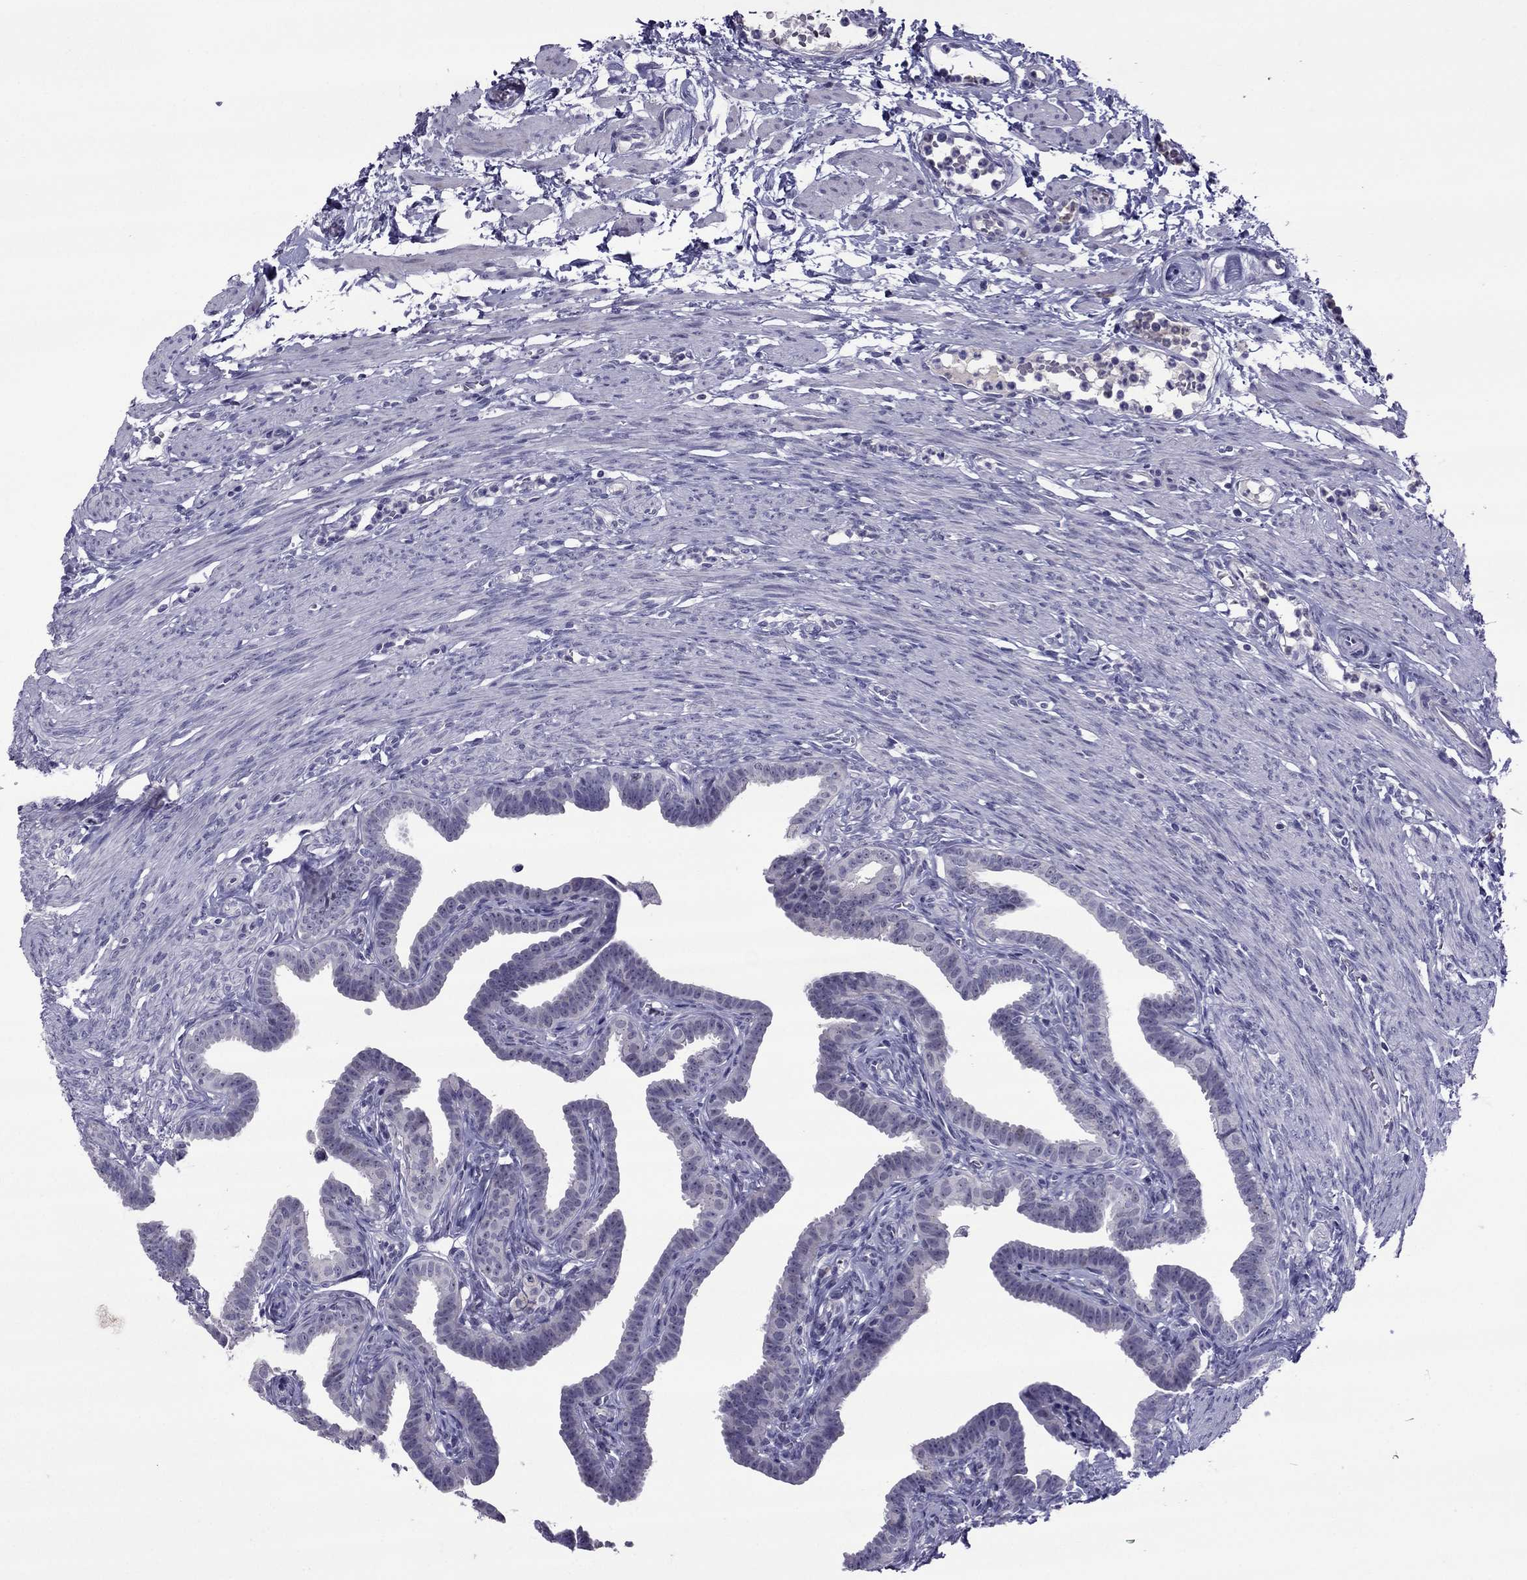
{"staining": {"intensity": "negative", "quantity": "none", "location": "none"}, "tissue": "fallopian tube", "cell_type": "Glandular cells", "image_type": "normal", "snomed": [{"axis": "morphology", "description": "Normal tissue, NOS"}, {"axis": "topography", "description": "Fallopian tube"}, {"axis": "topography", "description": "Ovary"}], "caption": "High power microscopy histopathology image of an immunohistochemistry photomicrograph of normal fallopian tube, revealing no significant positivity in glandular cells.", "gene": "MYBPH", "patient": {"sex": "female", "age": 33}}